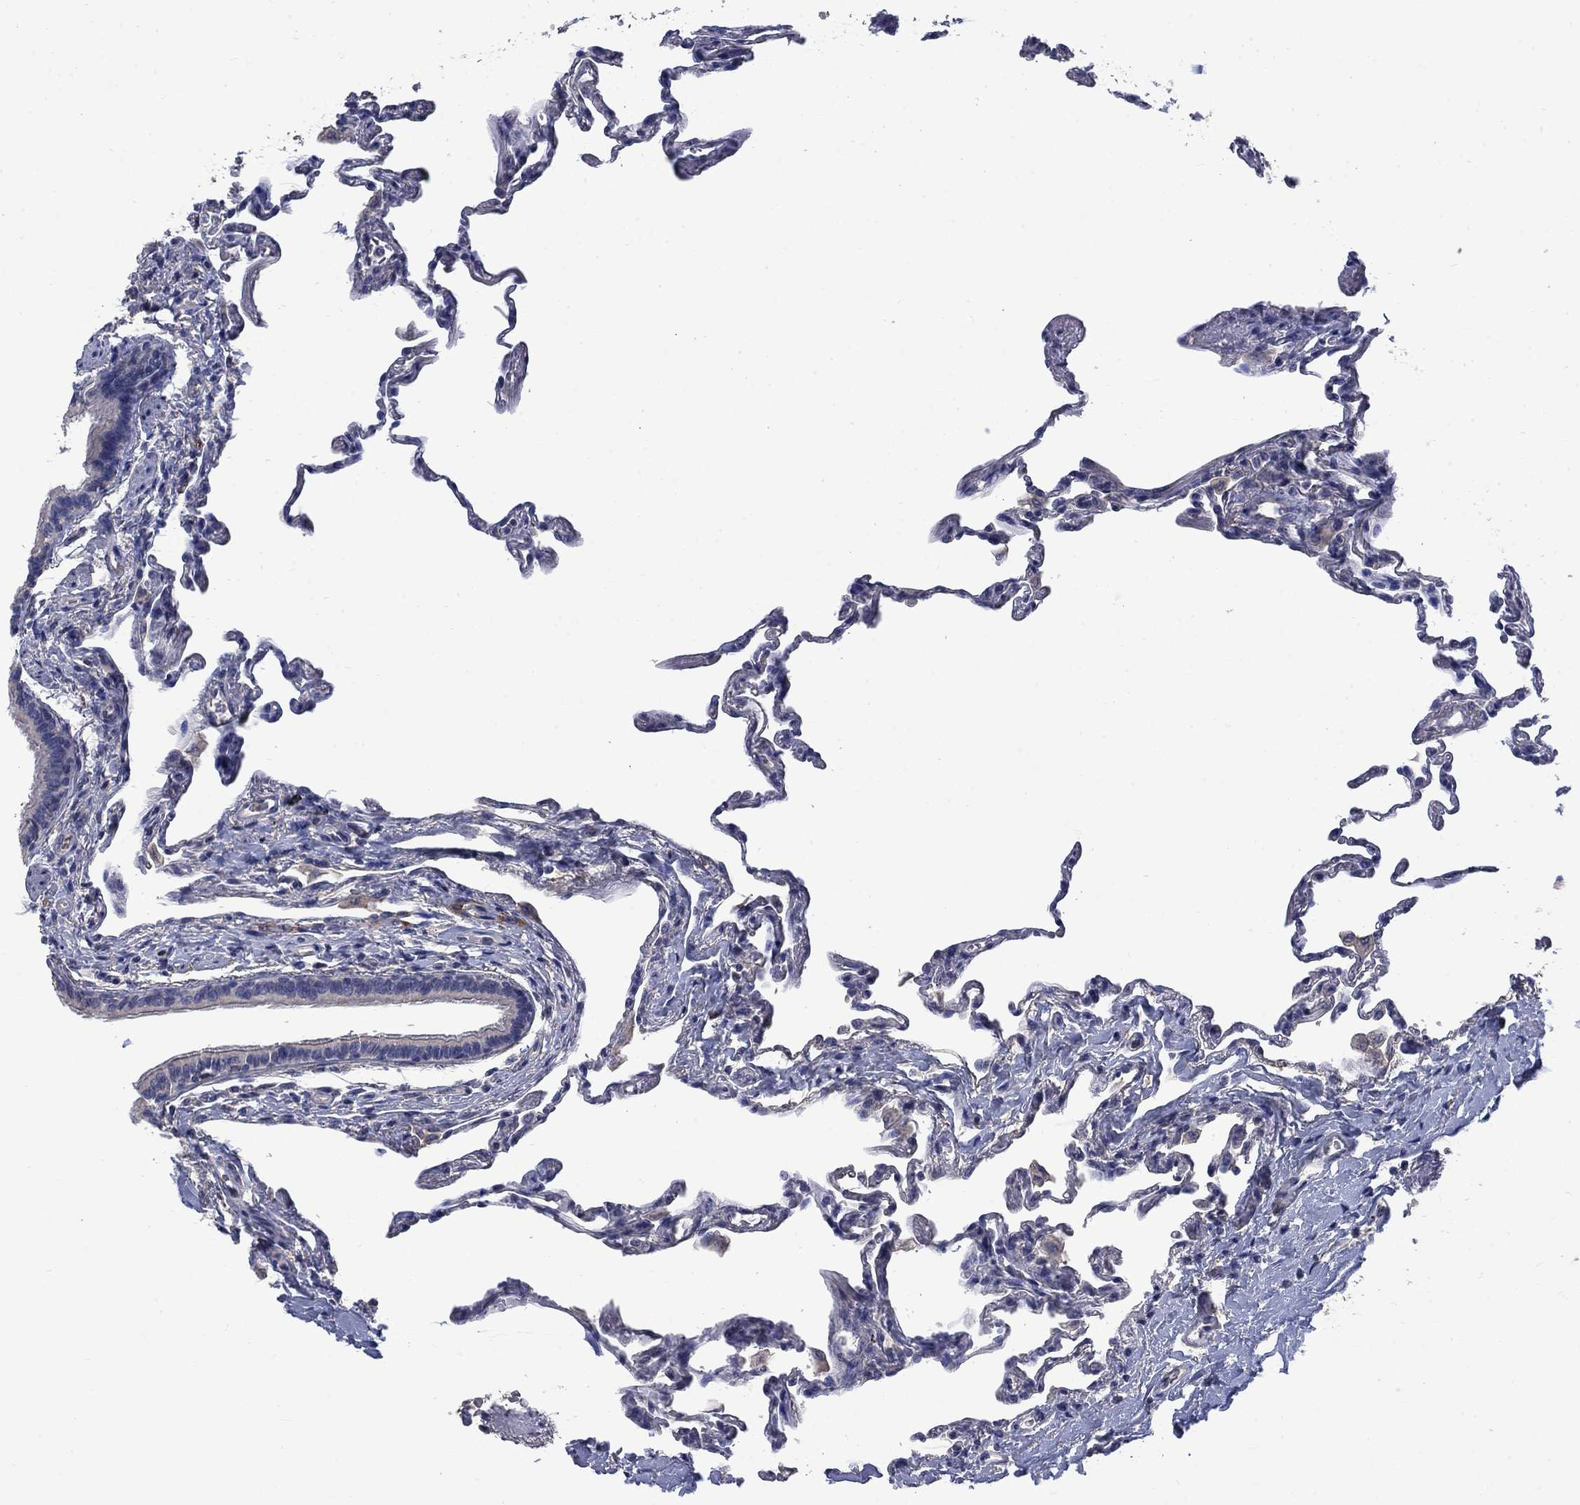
{"staining": {"intensity": "negative", "quantity": "none", "location": "none"}, "tissue": "lung", "cell_type": "Alveolar cells", "image_type": "normal", "snomed": [{"axis": "morphology", "description": "Normal tissue, NOS"}, {"axis": "topography", "description": "Lung"}], "caption": "Immunohistochemical staining of unremarkable human lung reveals no significant expression in alveolar cells.", "gene": "HSPA12A", "patient": {"sex": "female", "age": 57}}